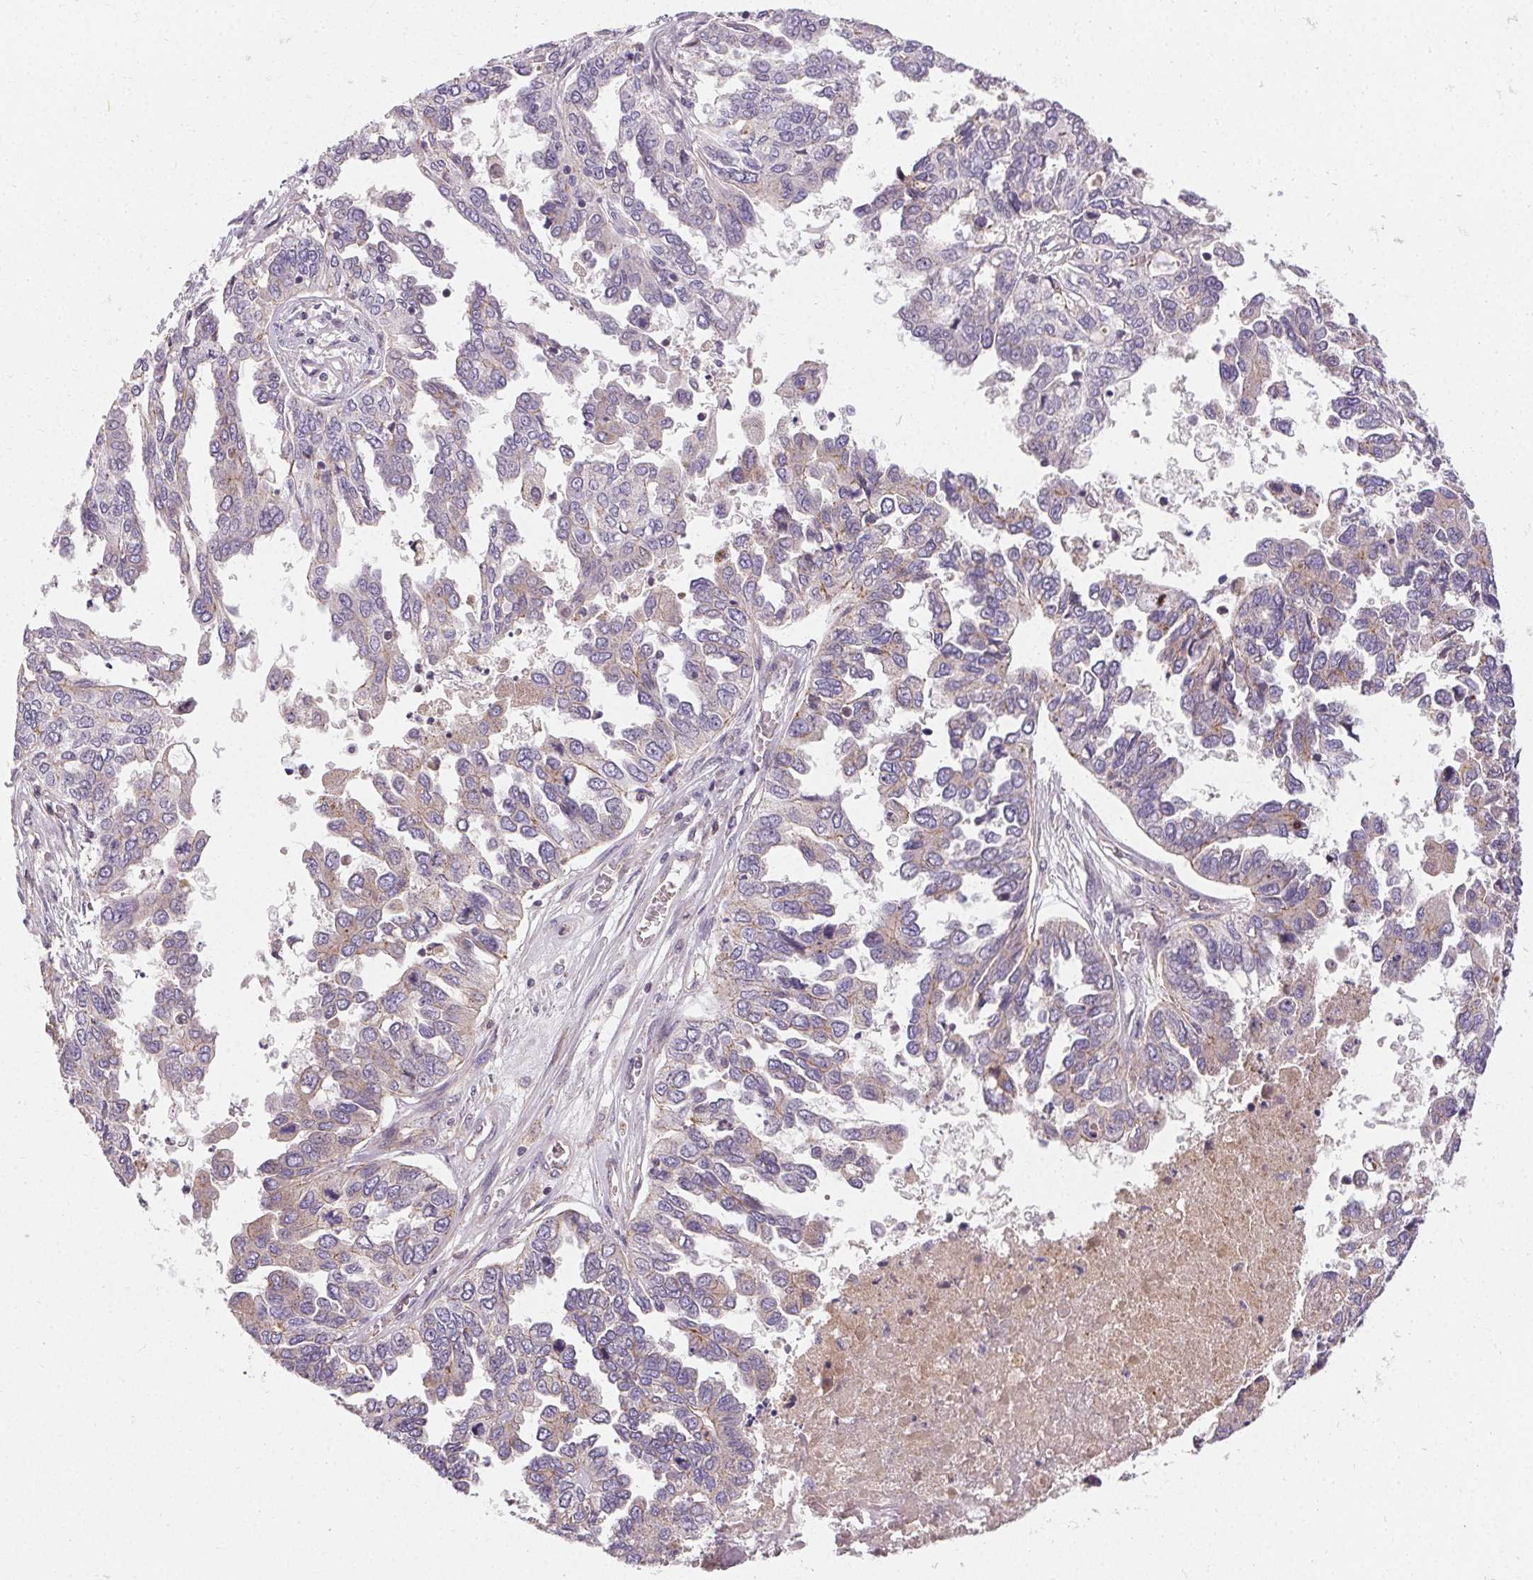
{"staining": {"intensity": "negative", "quantity": "none", "location": "none"}, "tissue": "ovarian cancer", "cell_type": "Tumor cells", "image_type": "cancer", "snomed": [{"axis": "morphology", "description": "Cystadenocarcinoma, serous, NOS"}, {"axis": "topography", "description": "Ovary"}], "caption": "DAB (3,3'-diaminobenzidine) immunohistochemical staining of human serous cystadenocarcinoma (ovarian) shows no significant staining in tumor cells. (DAB immunohistochemistry (IHC) with hematoxylin counter stain).", "gene": "APLP1", "patient": {"sex": "female", "age": 53}}